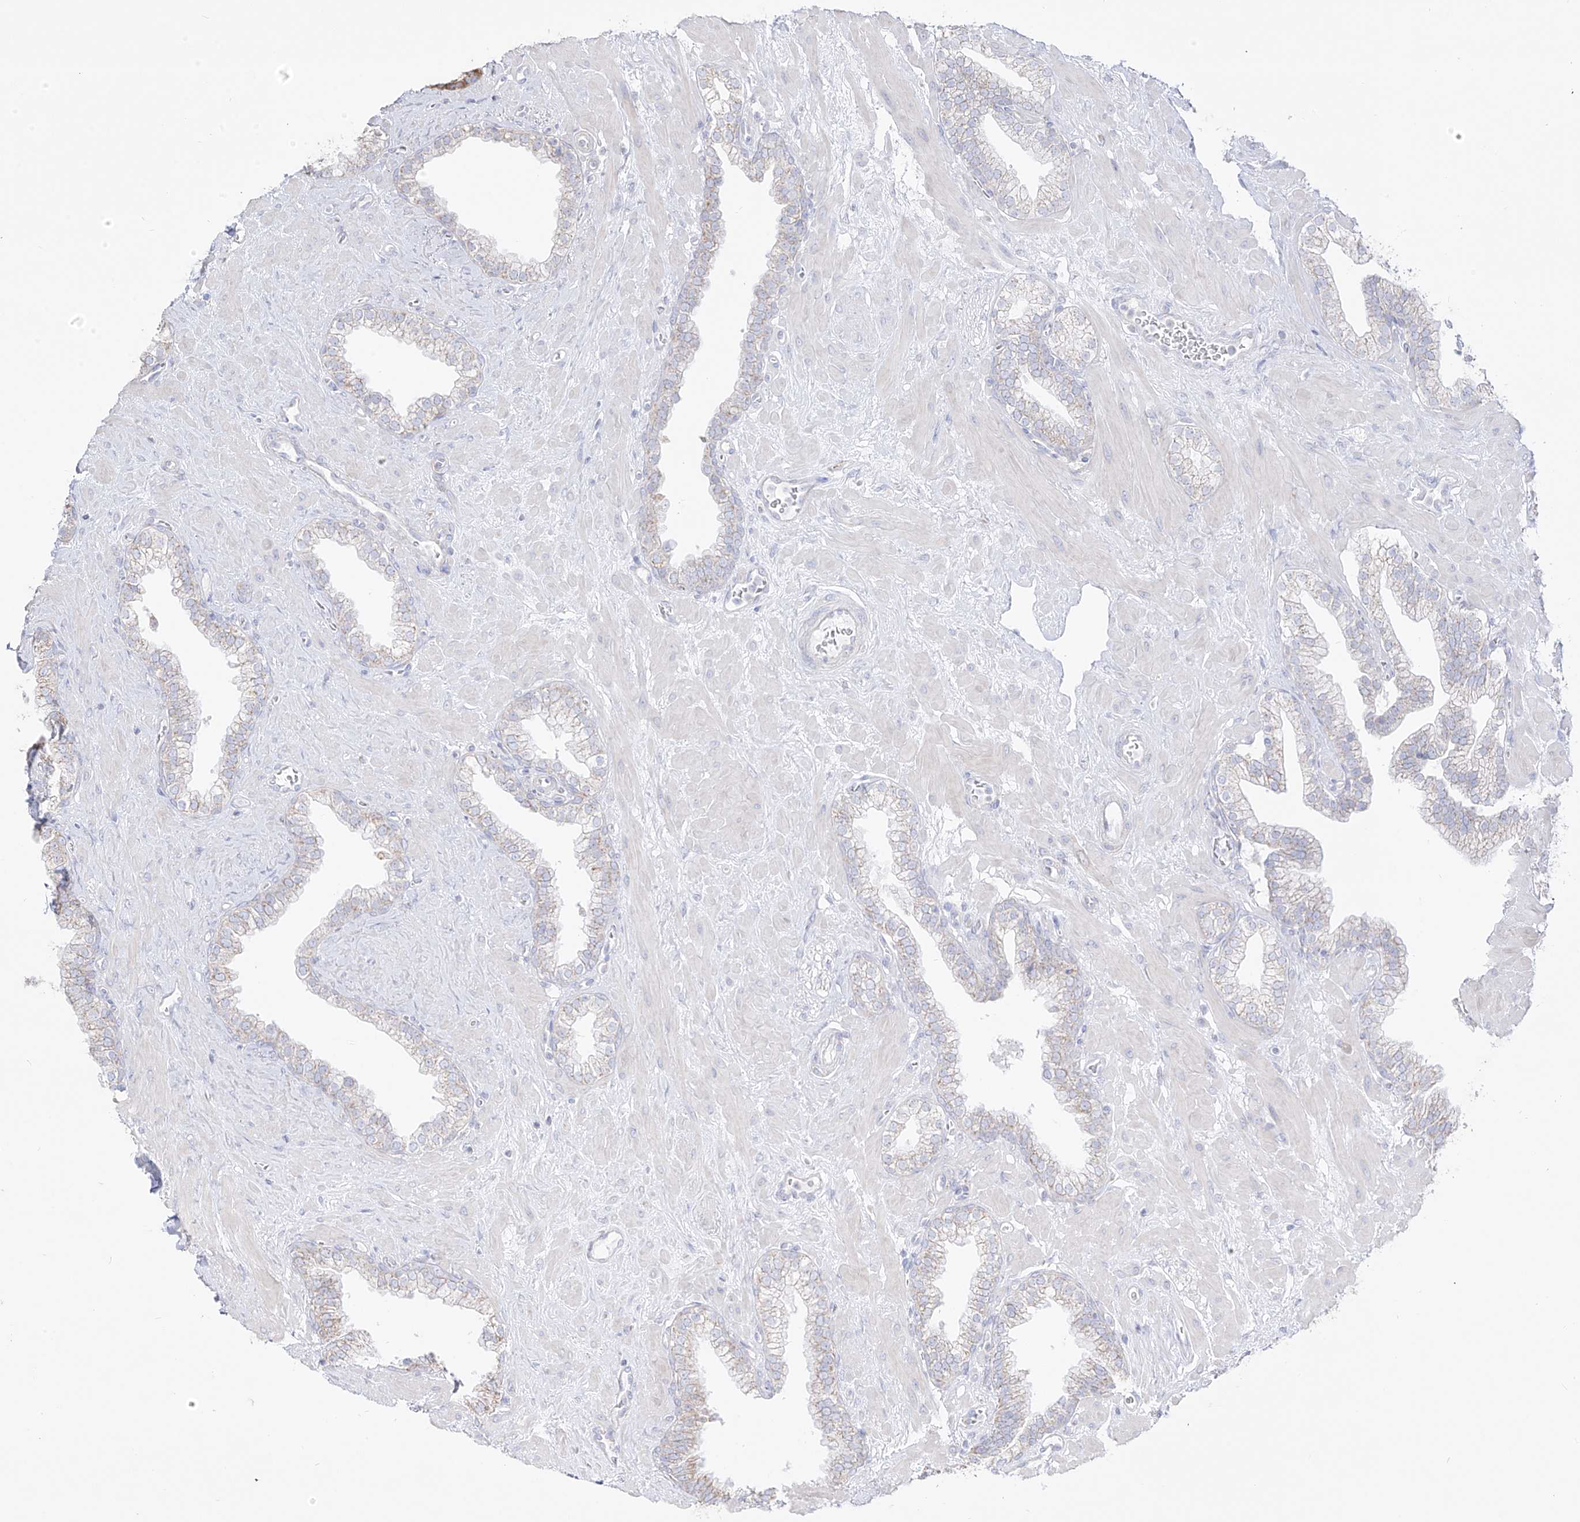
{"staining": {"intensity": "weak", "quantity": "<25%", "location": "cytoplasmic/membranous"}, "tissue": "prostate", "cell_type": "Glandular cells", "image_type": "normal", "snomed": [{"axis": "morphology", "description": "Normal tissue, NOS"}, {"axis": "morphology", "description": "Urothelial carcinoma, Low grade"}, {"axis": "topography", "description": "Urinary bladder"}, {"axis": "topography", "description": "Prostate"}], "caption": "Prostate was stained to show a protein in brown. There is no significant staining in glandular cells.", "gene": "RCHY1", "patient": {"sex": "male", "age": 60}}